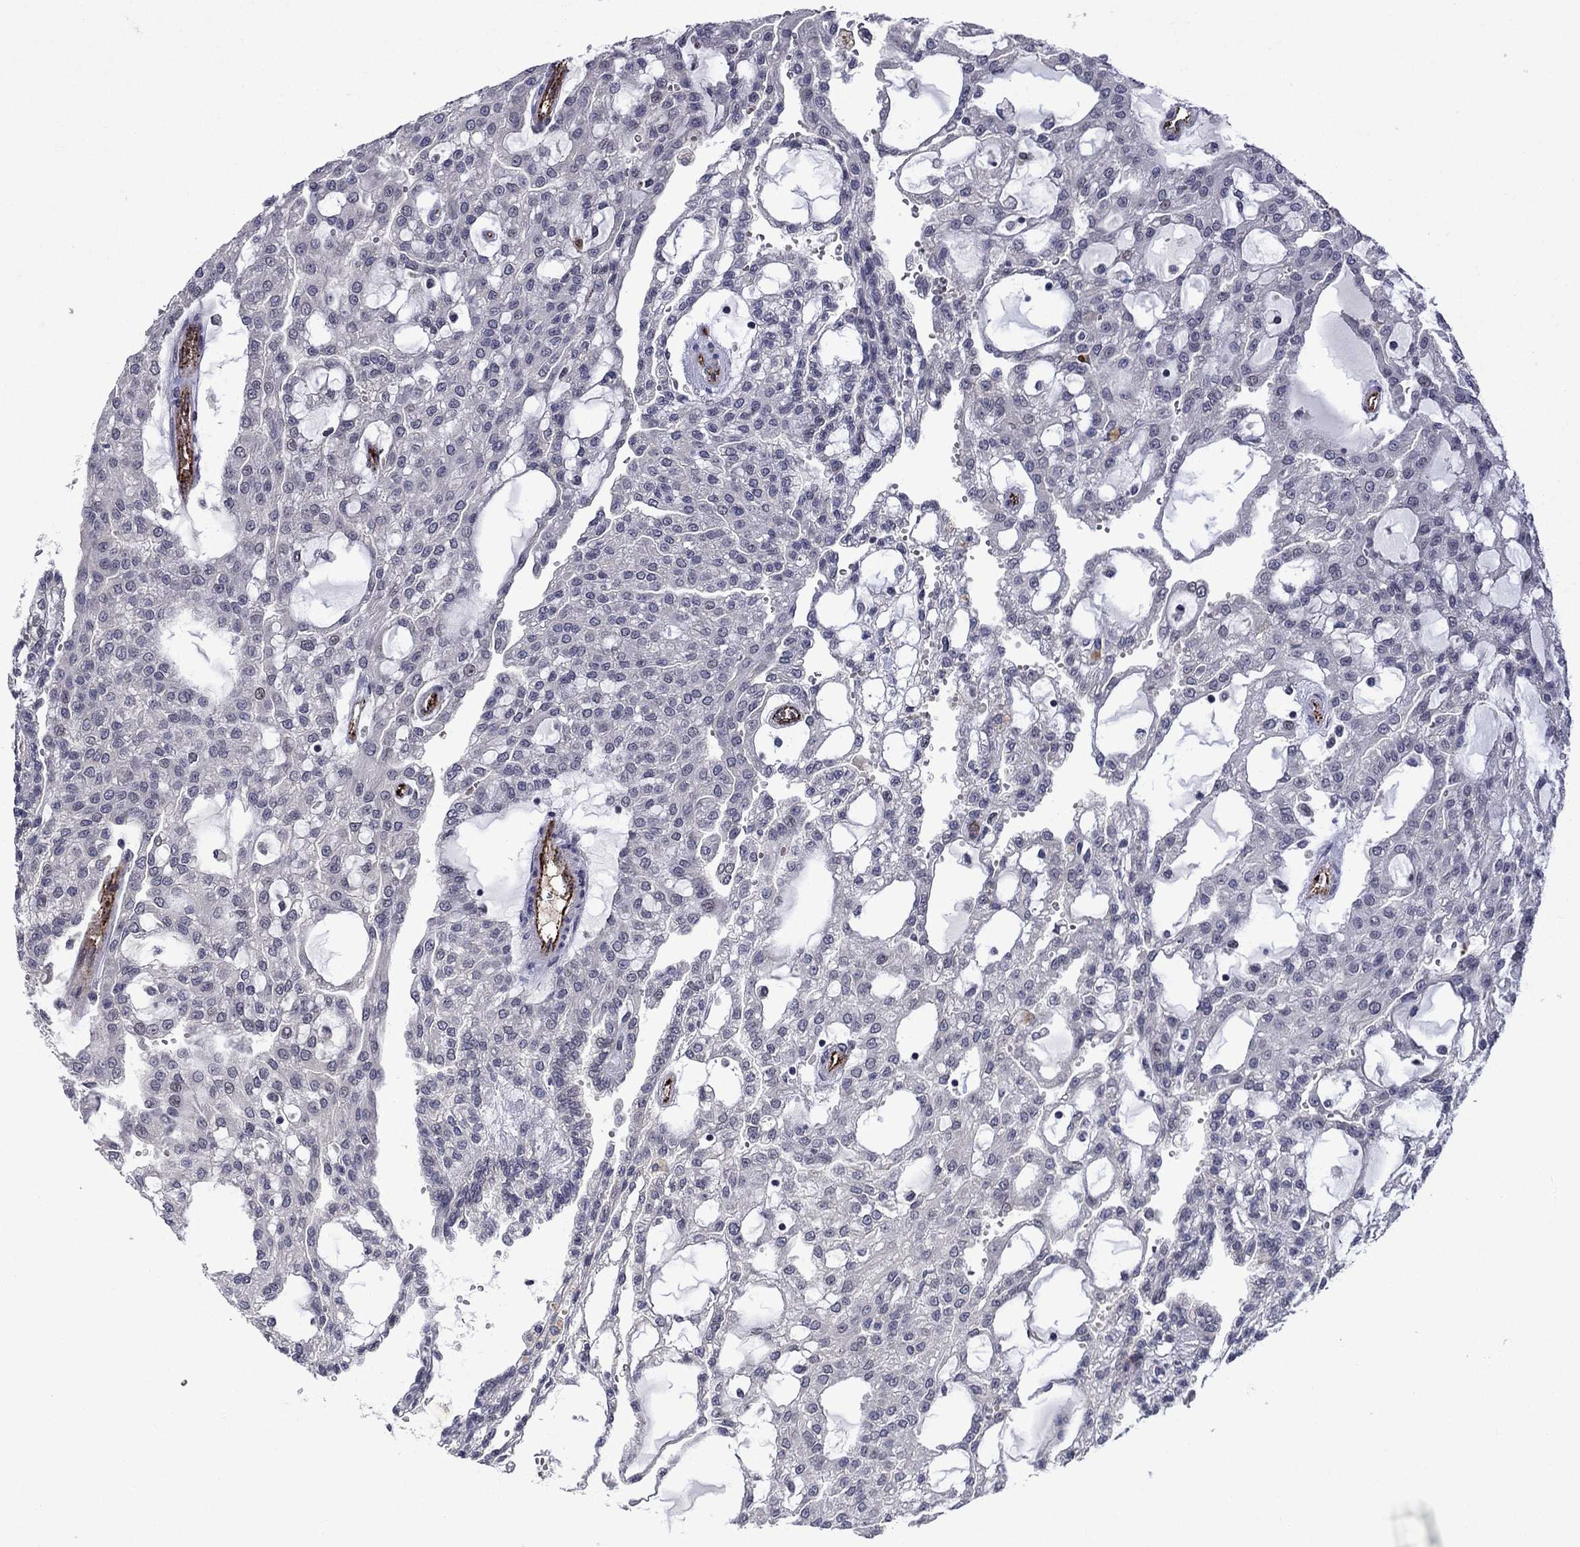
{"staining": {"intensity": "negative", "quantity": "none", "location": "none"}, "tissue": "renal cancer", "cell_type": "Tumor cells", "image_type": "cancer", "snomed": [{"axis": "morphology", "description": "Adenocarcinoma, NOS"}, {"axis": "topography", "description": "Kidney"}], "caption": "An immunohistochemistry histopathology image of adenocarcinoma (renal) is shown. There is no staining in tumor cells of adenocarcinoma (renal).", "gene": "SLITRK1", "patient": {"sex": "male", "age": 63}}